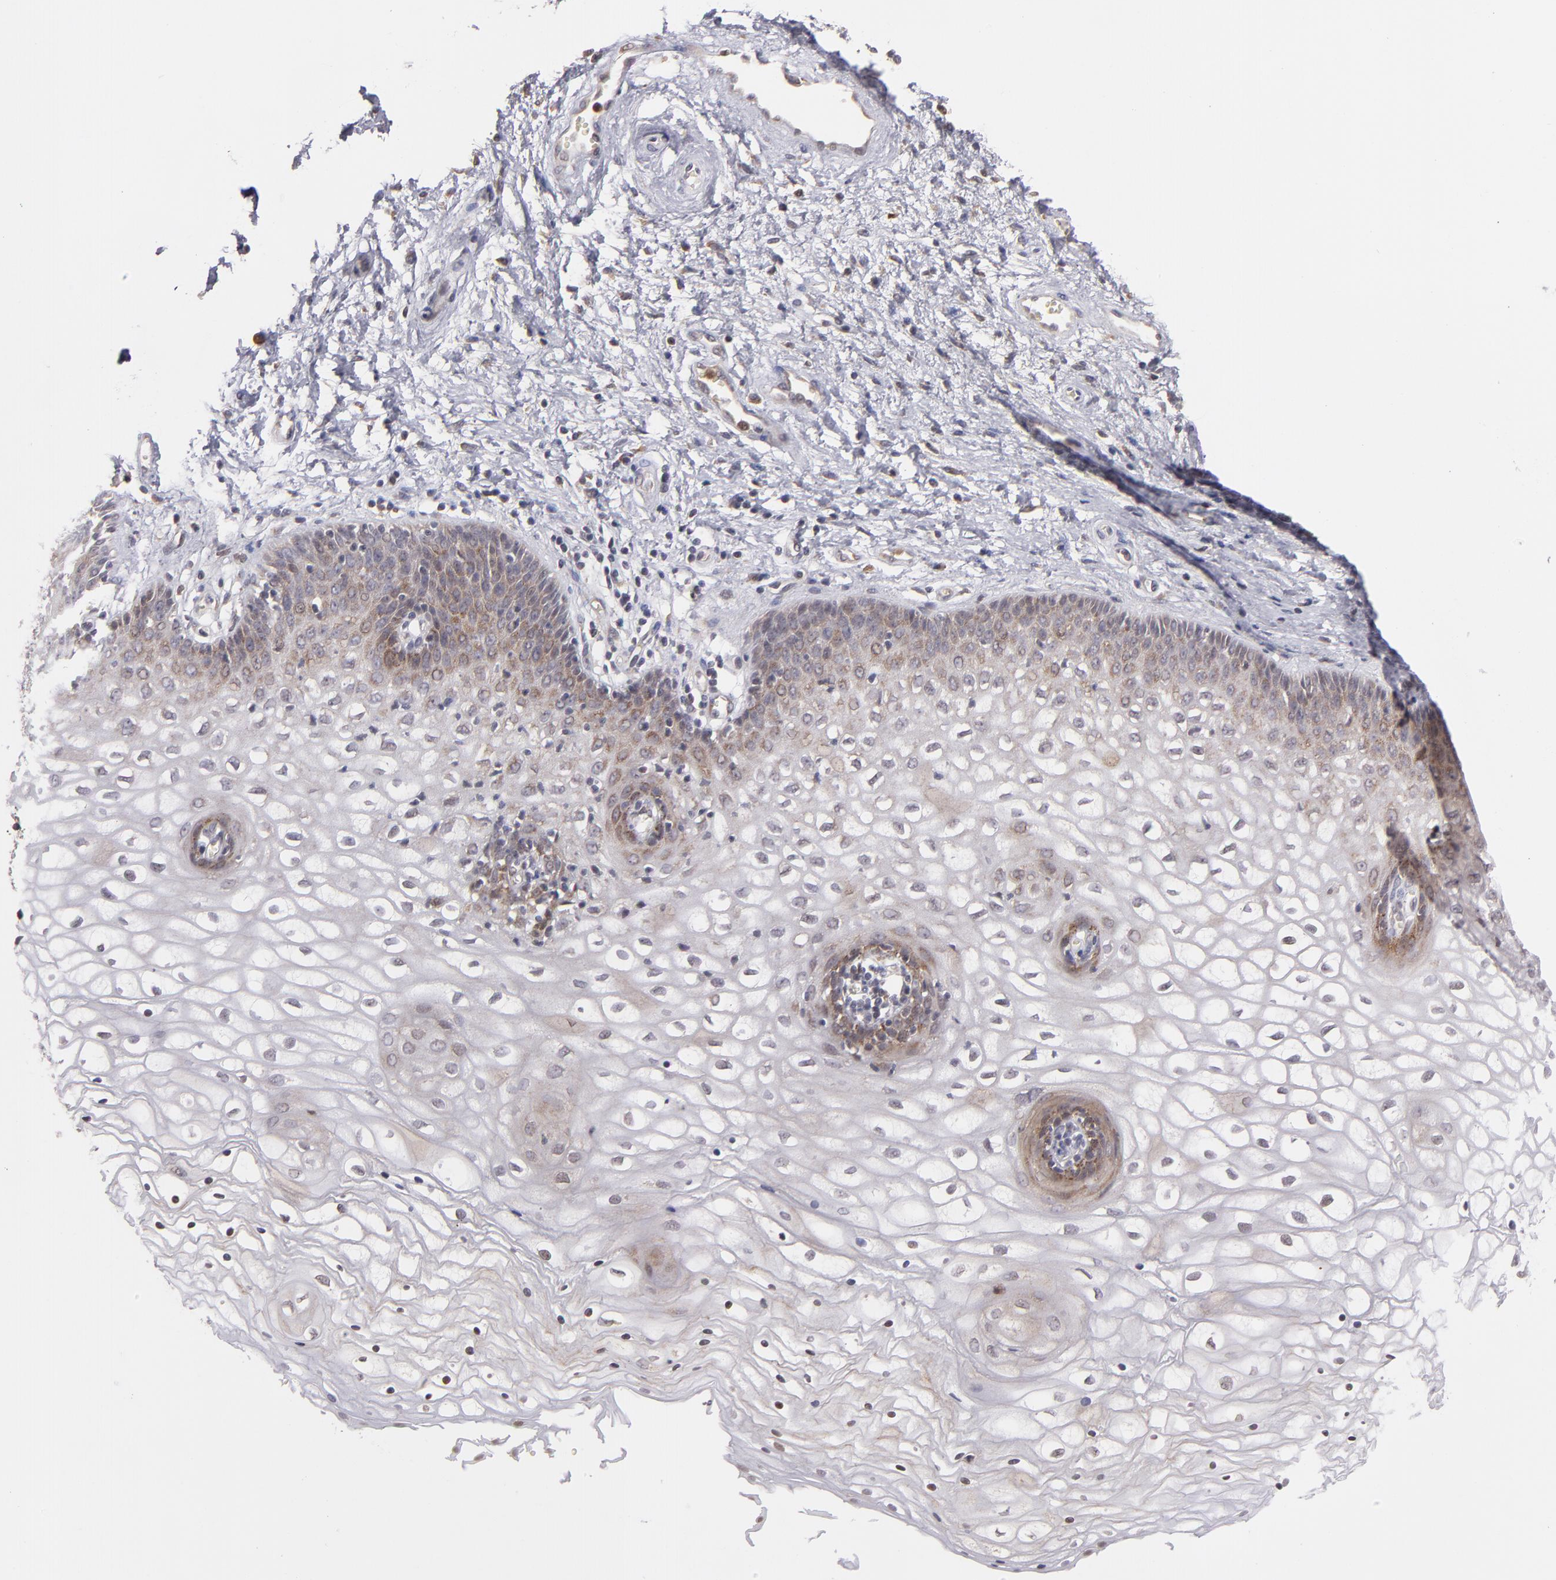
{"staining": {"intensity": "moderate", "quantity": "25%-75%", "location": "cytoplasmic/membranous"}, "tissue": "vagina", "cell_type": "Squamous epithelial cells", "image_type": "normal", "snomed": [{"axis": "morphology", "description": "Normal tissue, NOS"}, {"axis": "topography", "description": "Vagina"}], "caption": "Immunohistochemical staining of normal vagina shows moderate cytoplasmic/membranous protein staining in about 25%-75% of squamous epithelial cells.", "gene": "CASP1", "patient": {"sex": "female", "age": 34}}